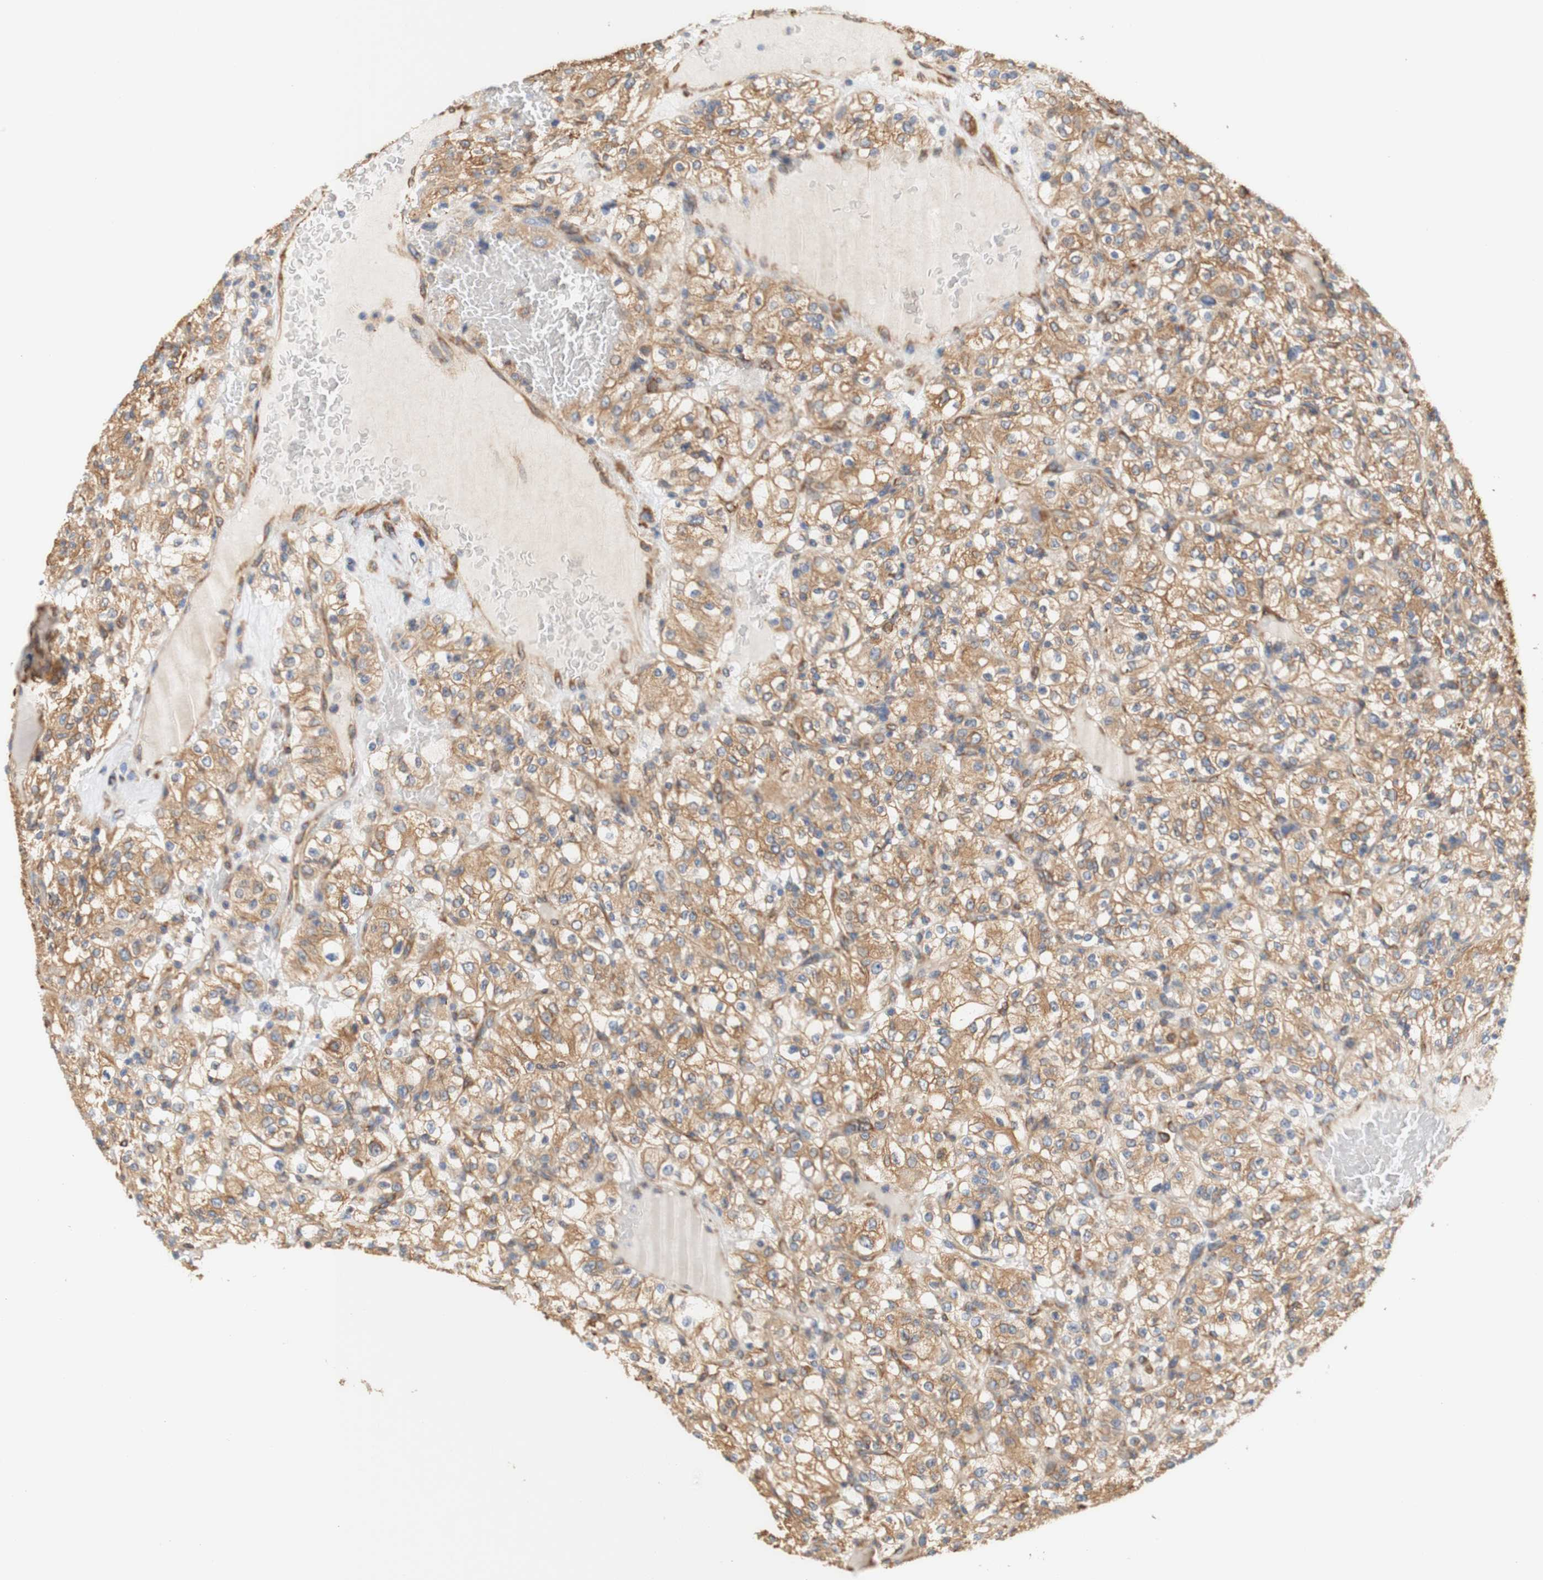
{"staining": {"intensity": "moderate", "quantity": ">75%", "location": "cytoplasmic/membranous"}, "tissue": "renal cancer", "cell_type": "Tumor cells", "image_type": "cancer", "snomed": [{"axis": "morphology", "description": "Normal tissue, NOS"}, {"axis": "morphology", "description": "Adenocarcinoma, NOS"}, {"axis": "topography", "description": "Kidney"}], "caption": "About >75% of tumor cells in human adenocarcinoma (renal) exhibit moderate cytoplasmic/membranous protein positivity as visualized by brown immunohistochemical staining.", "gene": "EIF2AK4", "patient": {"sex": "female", "age": 72}}